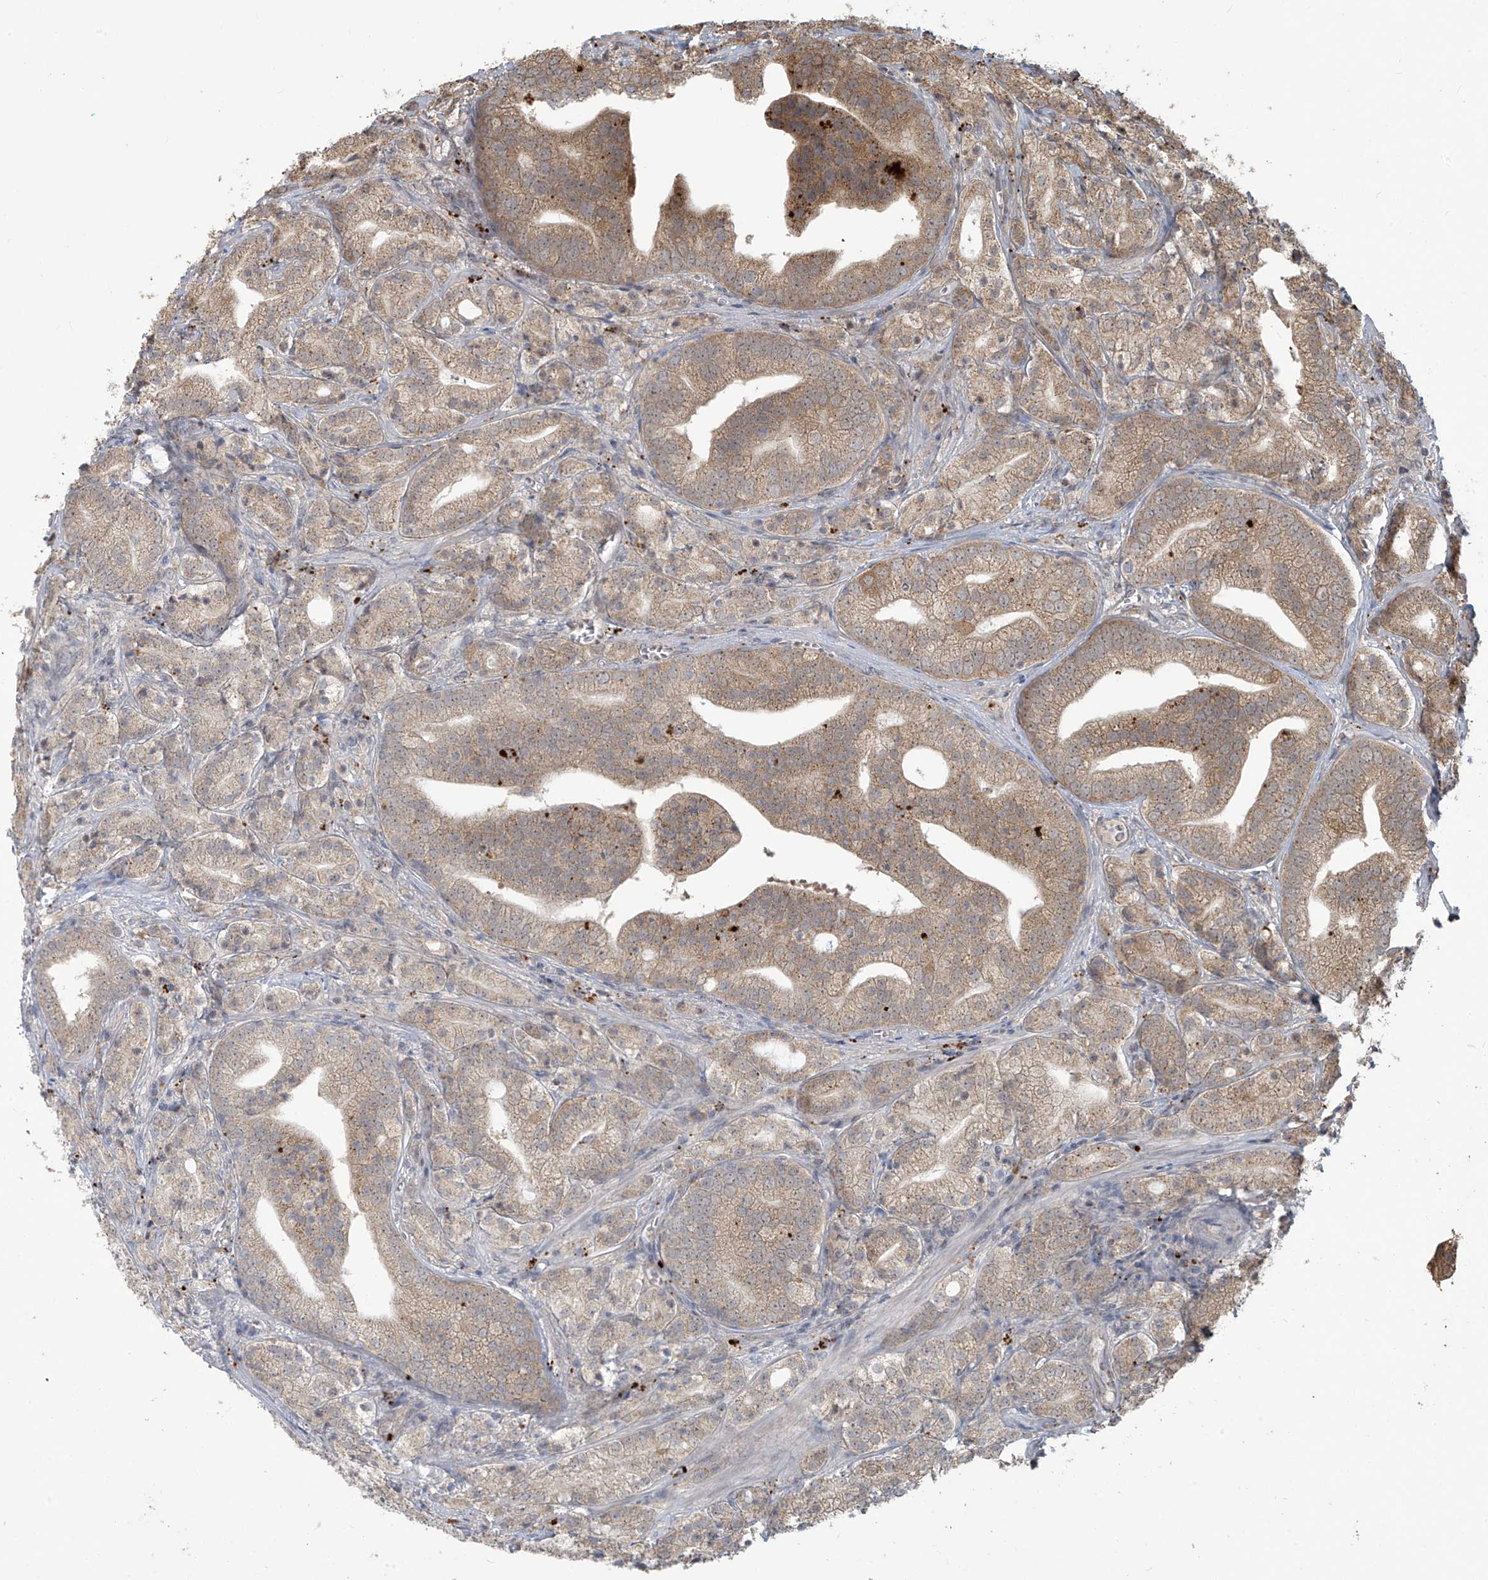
{"staining": {"intensity": "weak", "quantity": ">75%", "location": "cytoplasmic/membranous"}, "tissue": "prostate cancer", "cell_type": "Tumor cells", "image_type": "cancer", "snomed": [{"axis": "morphology", "description": "Adenocarcinoma, High grade"}, {"axis": "topography", "description": "Prostate"}], "caption": "Protein staining of prostate adenocarcinoma (high-grade) tissue demonstrates weak cytoplasmic/membranous positivity in about >75% of tumor cells.", "gene": "PLEKHM3", "patient": {"sex": "male", "age": 57}}